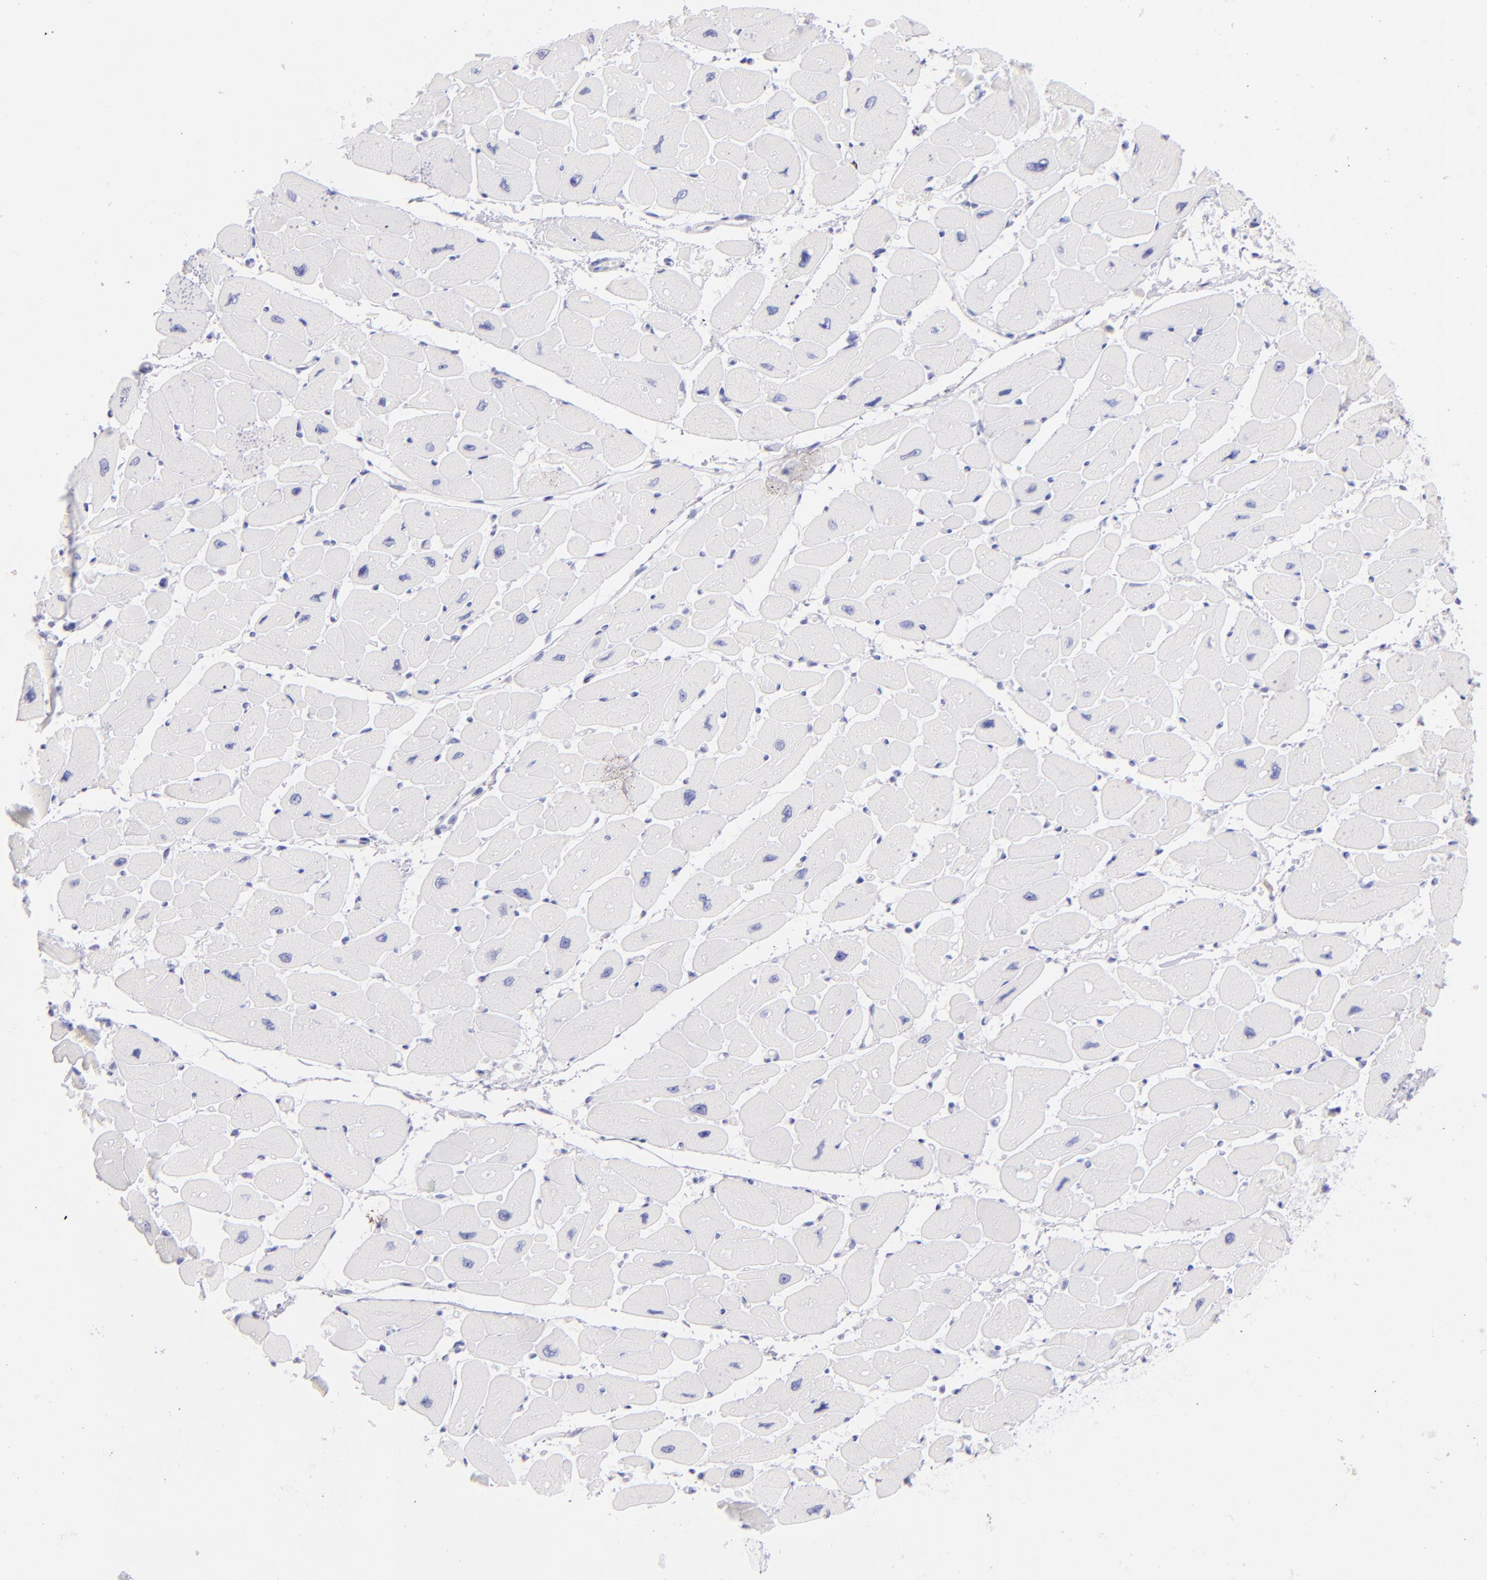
{"staining": {"intensity": "negative", "quantity": "none", "location": "none"}, "tissue": "heart muscle", "cell_type": "Cardiomyocytes", "image_type": "normal", "snomed": [{"axis": "morphology", "description": "Normal tissue, NOS"}, {"axis": "topography", "description": "Heart"}], "caption": "Micrograph shows no significant protein positivity in cardiomyocytes of unremarkable heart muscle.", "gene": "CD69", "patient": {"sex": "female", "age": 54}}